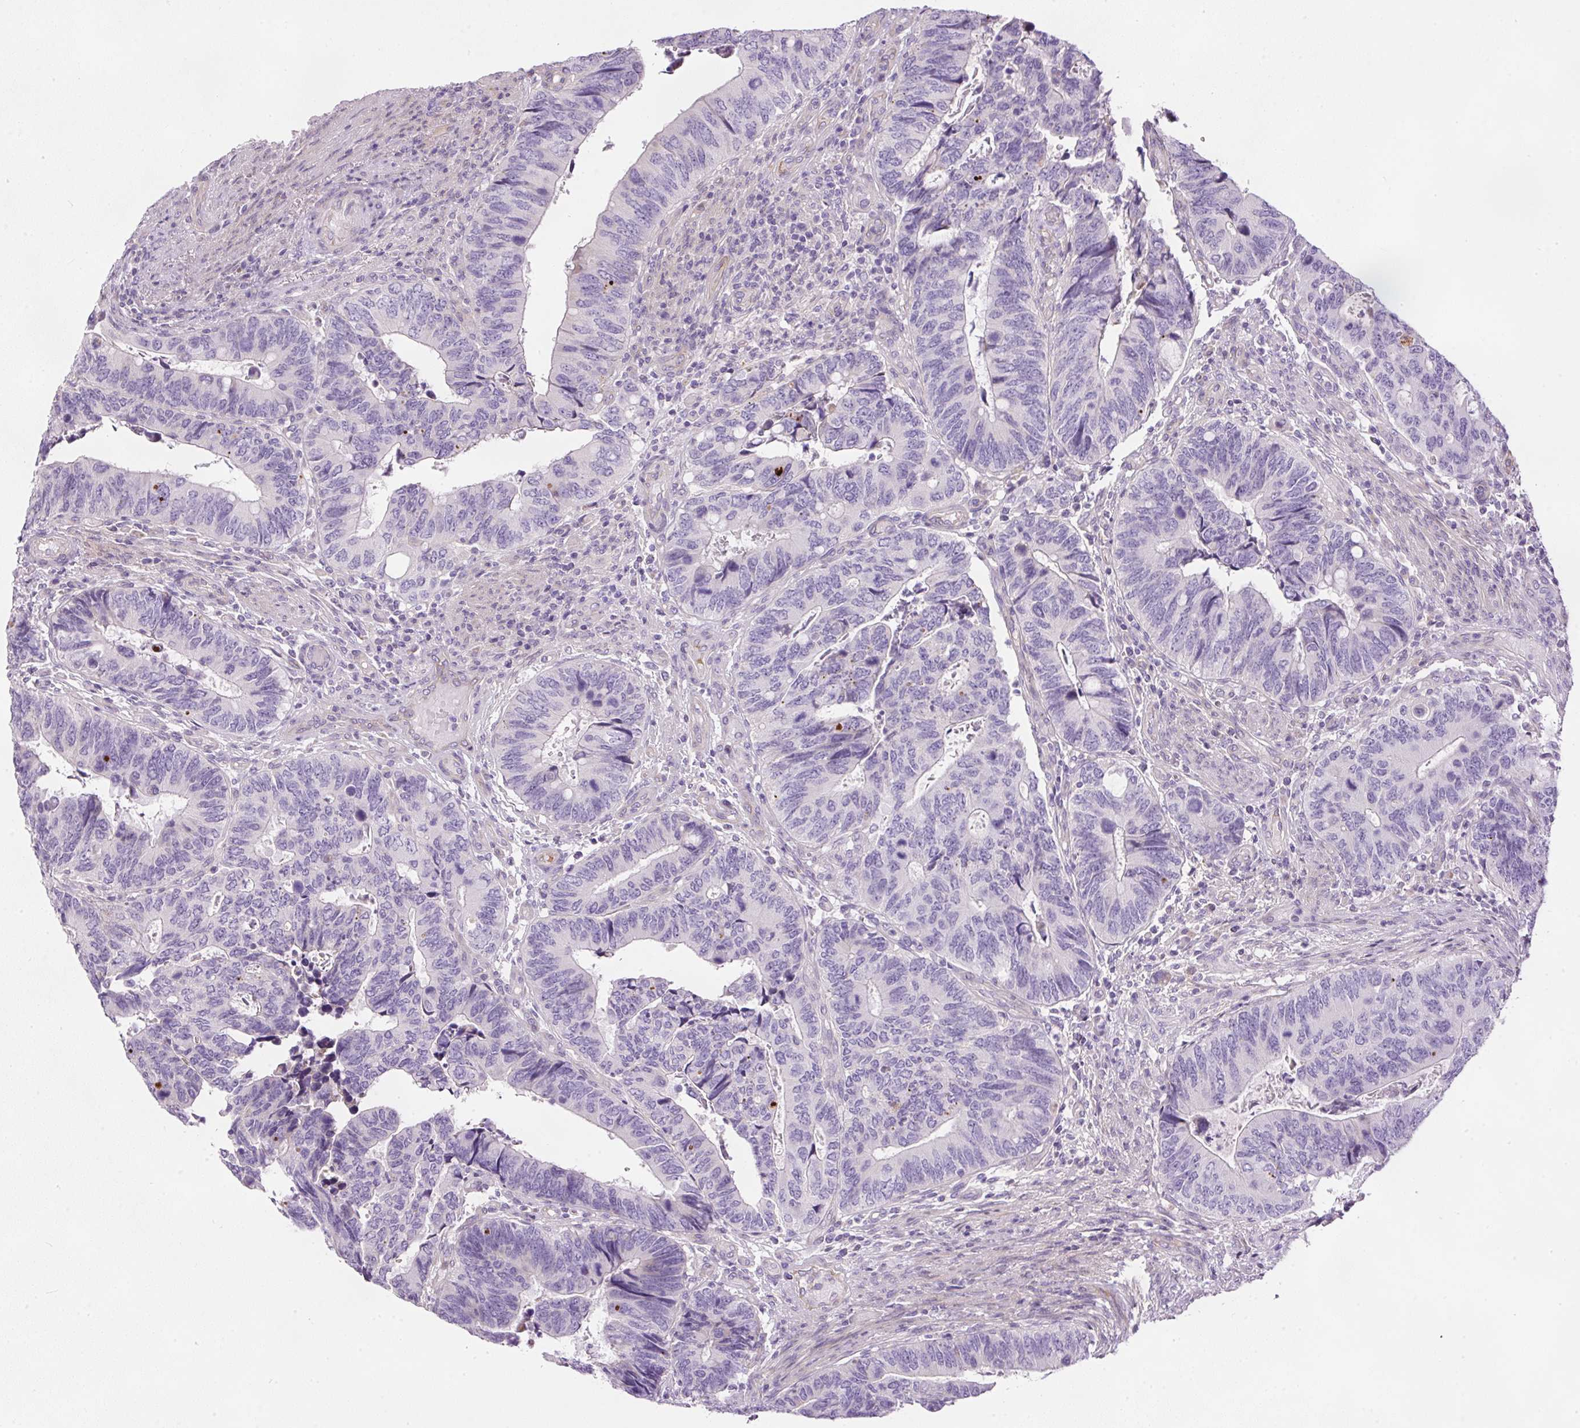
{"staining": {"intensity": "negative", "quantity": "none", "location": "none"}, "tissue": "colorectal cancer", "cell_type": "Tumor cells", "image_type": "cancer", "snomed": [{"axis": "morphology", "description": "Adenocarcinoma, NOS"}, {"axis": "topography", "description": "Colon"}], "caption": "A high-resolution micrograph shows immunohistochemistry staining of colorectal adenocarcinoma, which displays no significant positivity in tumor cells.", "gene": "KPNA5", "patient": {"sex": "male", "age": 87}}